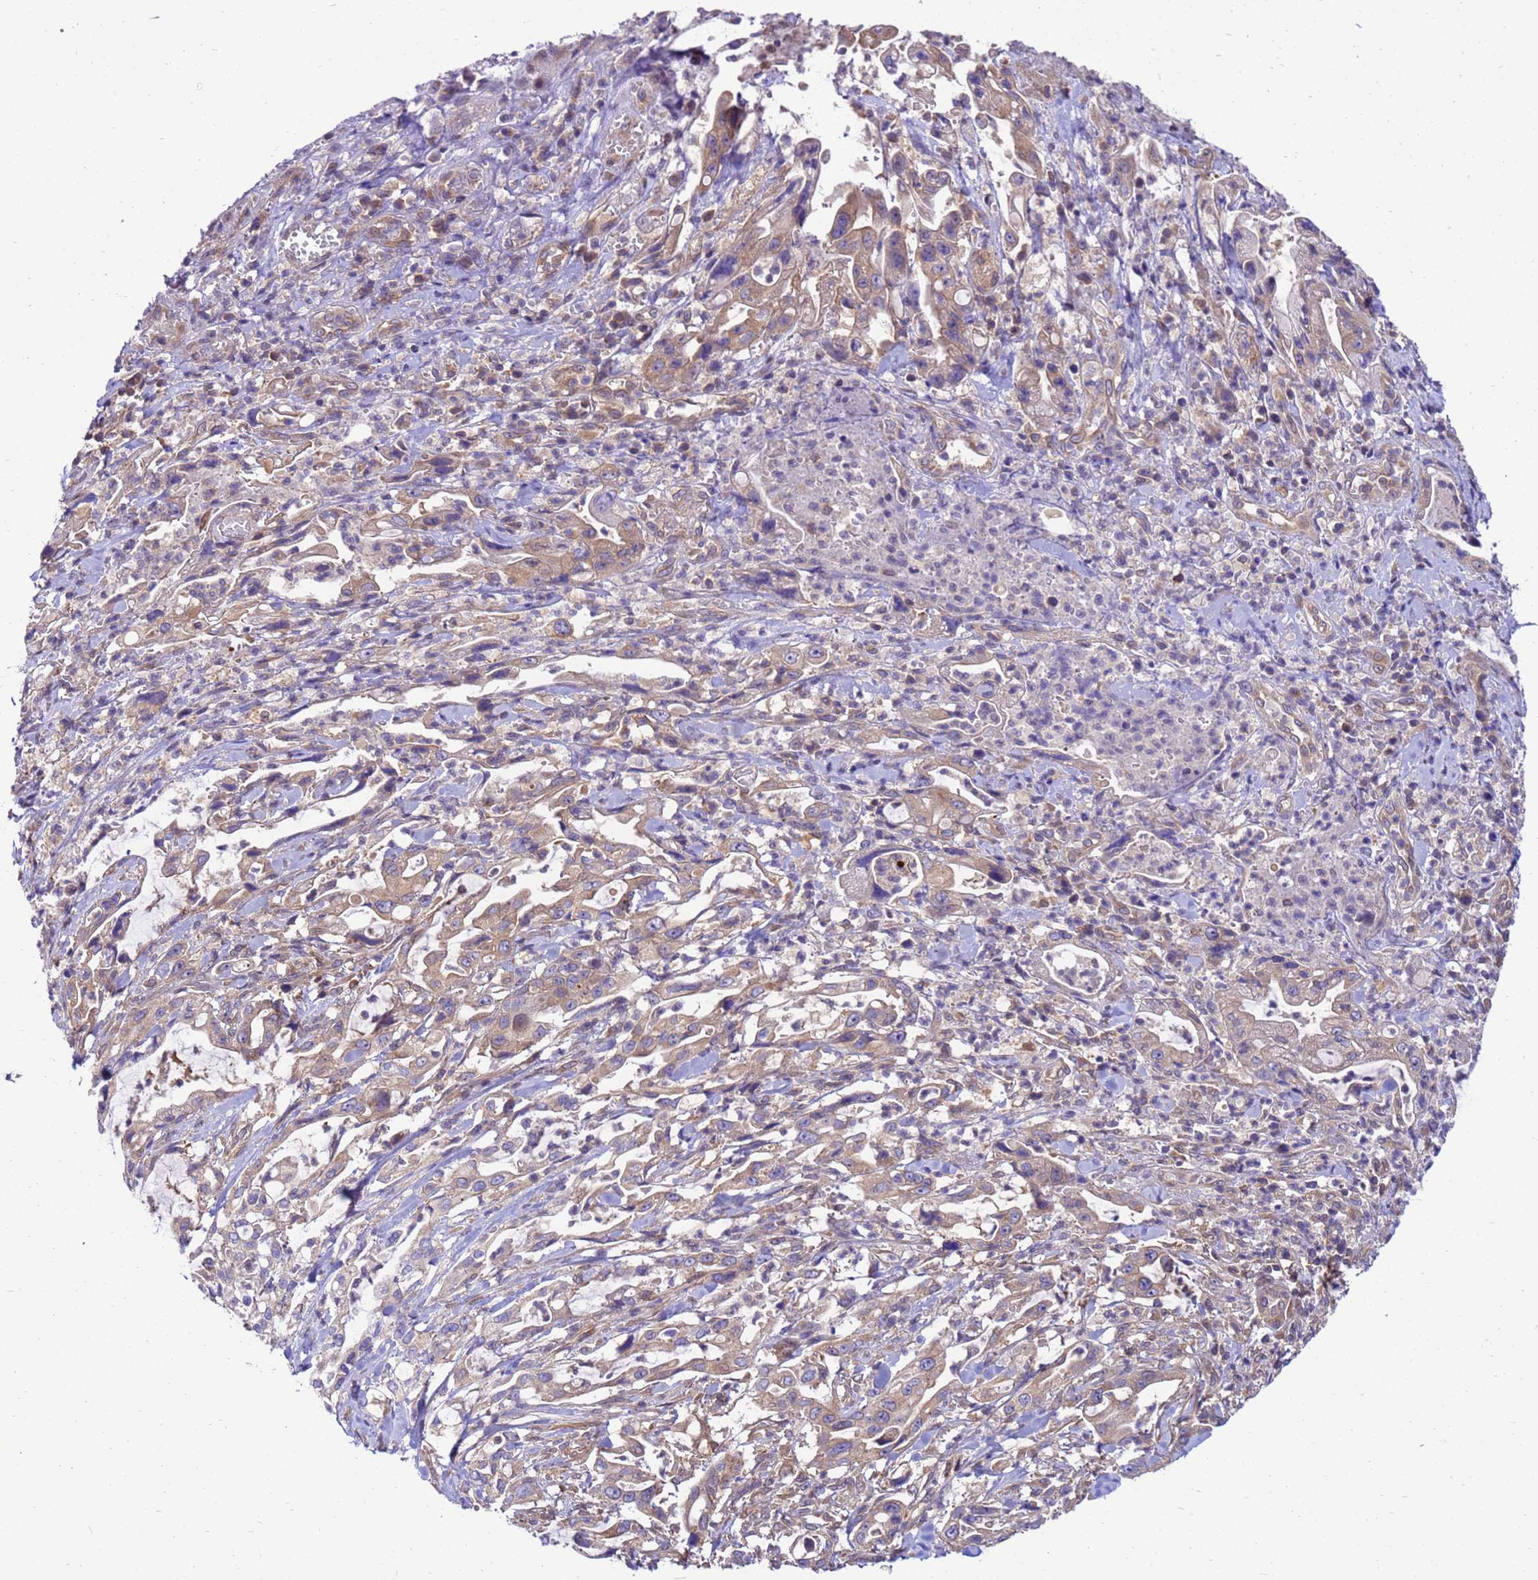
{"staining": {"intensity": "weak", "quantity": "25%-75%", "location": "cytoplasmic/membranous"}, "tissue": "pancreatic cancer", "cell_type": "Tumor cells", "image_type": "cancer", "snomed": [{"axis": "morphology", "description": "Adenocarcinoma, NOS"}, {"axis": "topography", "description": "Pancreas"}], "caption": "Protein staining displays weak cytoplasmic/membranous positivity in about 25%-75% of tumor cells in pancreatic cancer (adenocarcinoma). The staining was performed using DAB (3,3'-diaminobenzidine) to visualize the protein expression in brown, while the nuclei were stained in blue with hematoxylin (Magnification: 20x).", "gene": "GET3", "patient": {"sex": "female", "age": 61}}